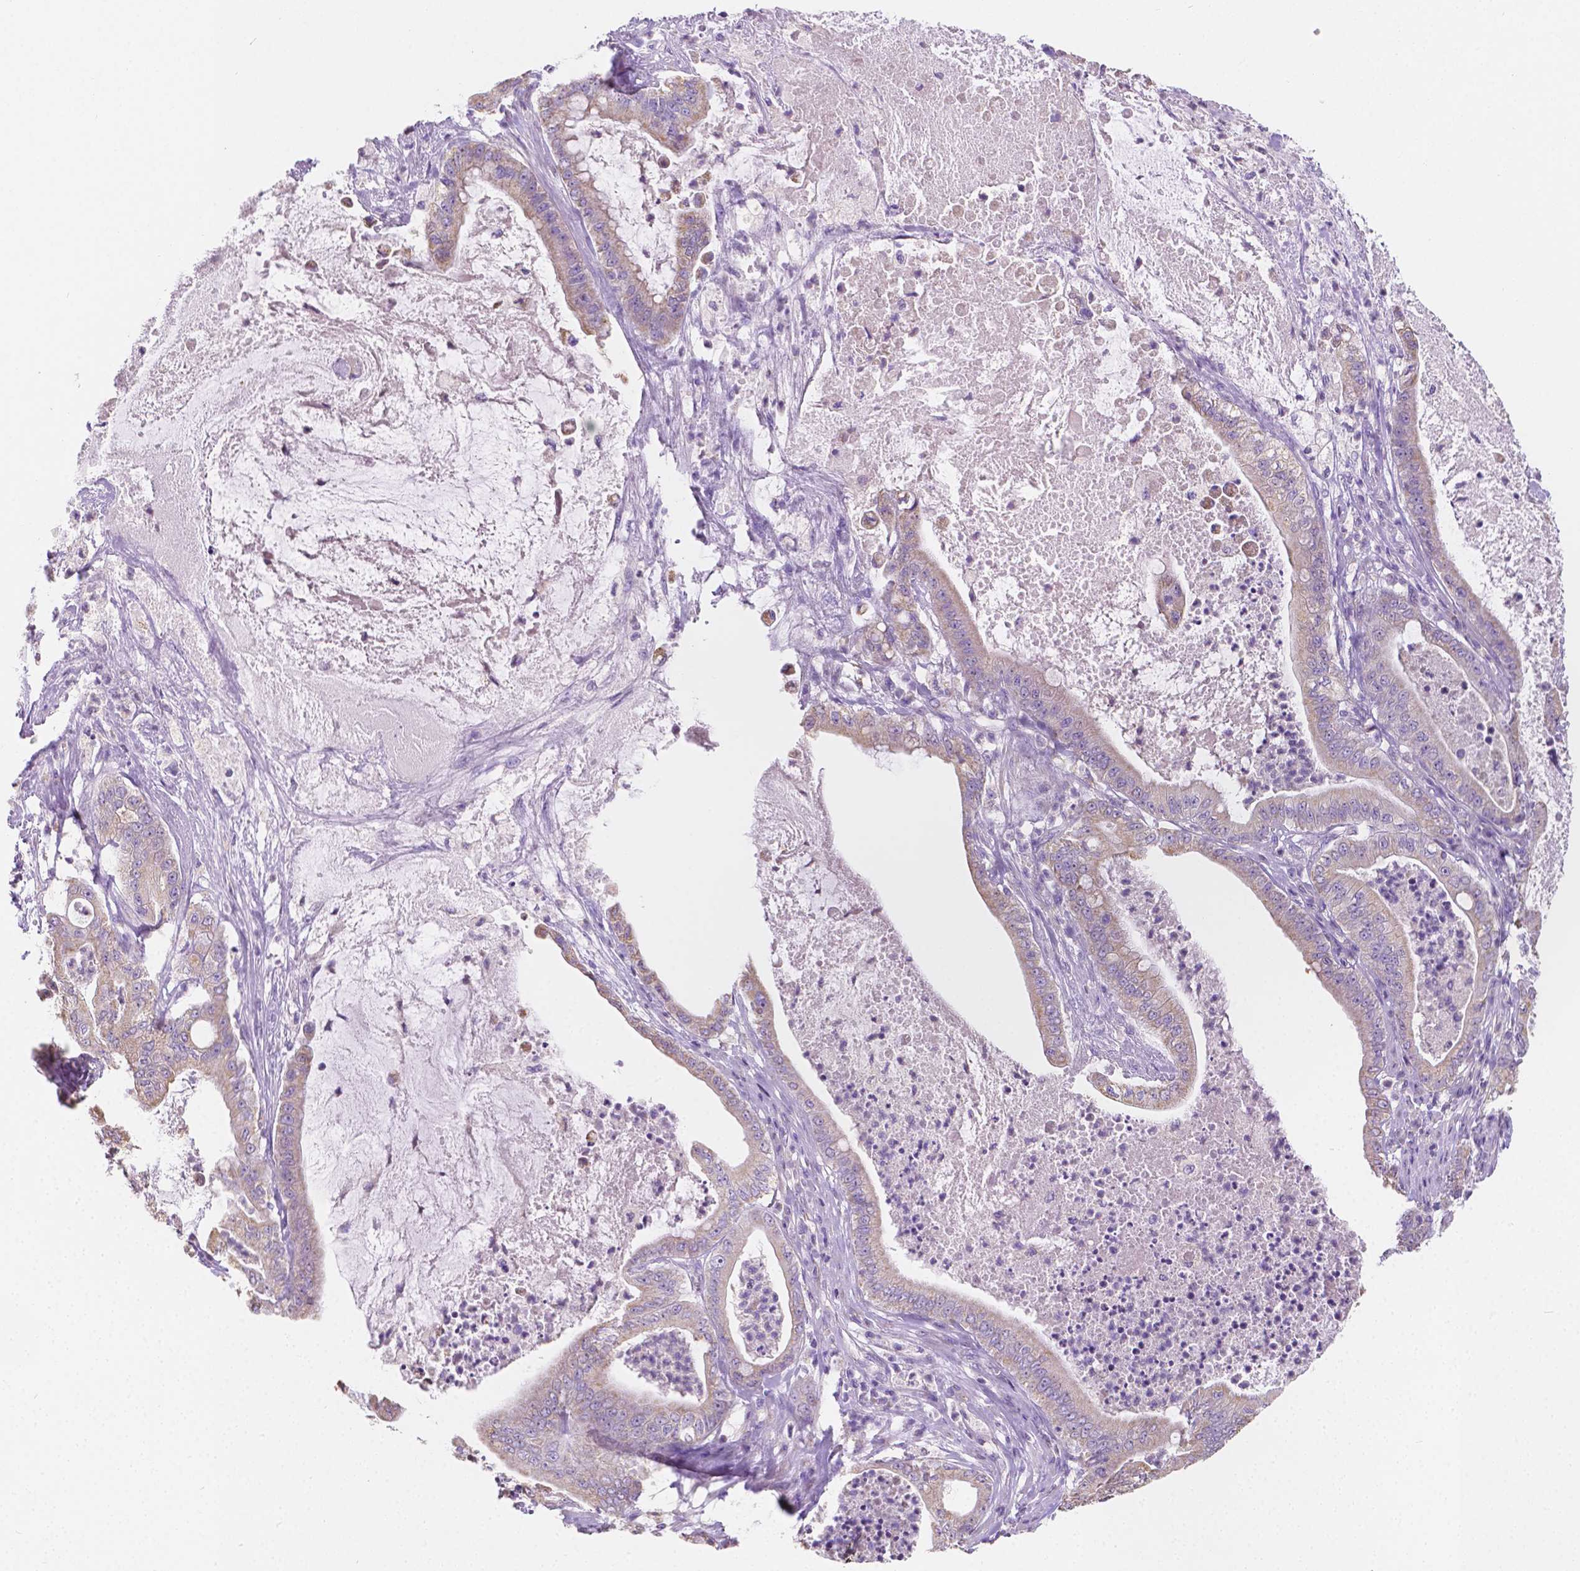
{"staining": {"intensity": "weak", "quantity": "25%-75%", "location": "cytoplasmic/membranous"}, "tissue": "pancreatic cancer", "cell_type": "Tumor cells", "image_type": "cancer", "snomed": [{"axis": "morphology", "description": "Adenocarcinoma, NOS"}, {"axis": "topography", "description": "Pancreas"}], "caption": "Protein analysis of adenocarcinoma (pancreatic) tissue shows weak cytoplasmic/membranous positivity in approximately 25%-75% of tumor cells.", "gene": "TMEM130", "patient": {"sex": "male", "age": 71}}